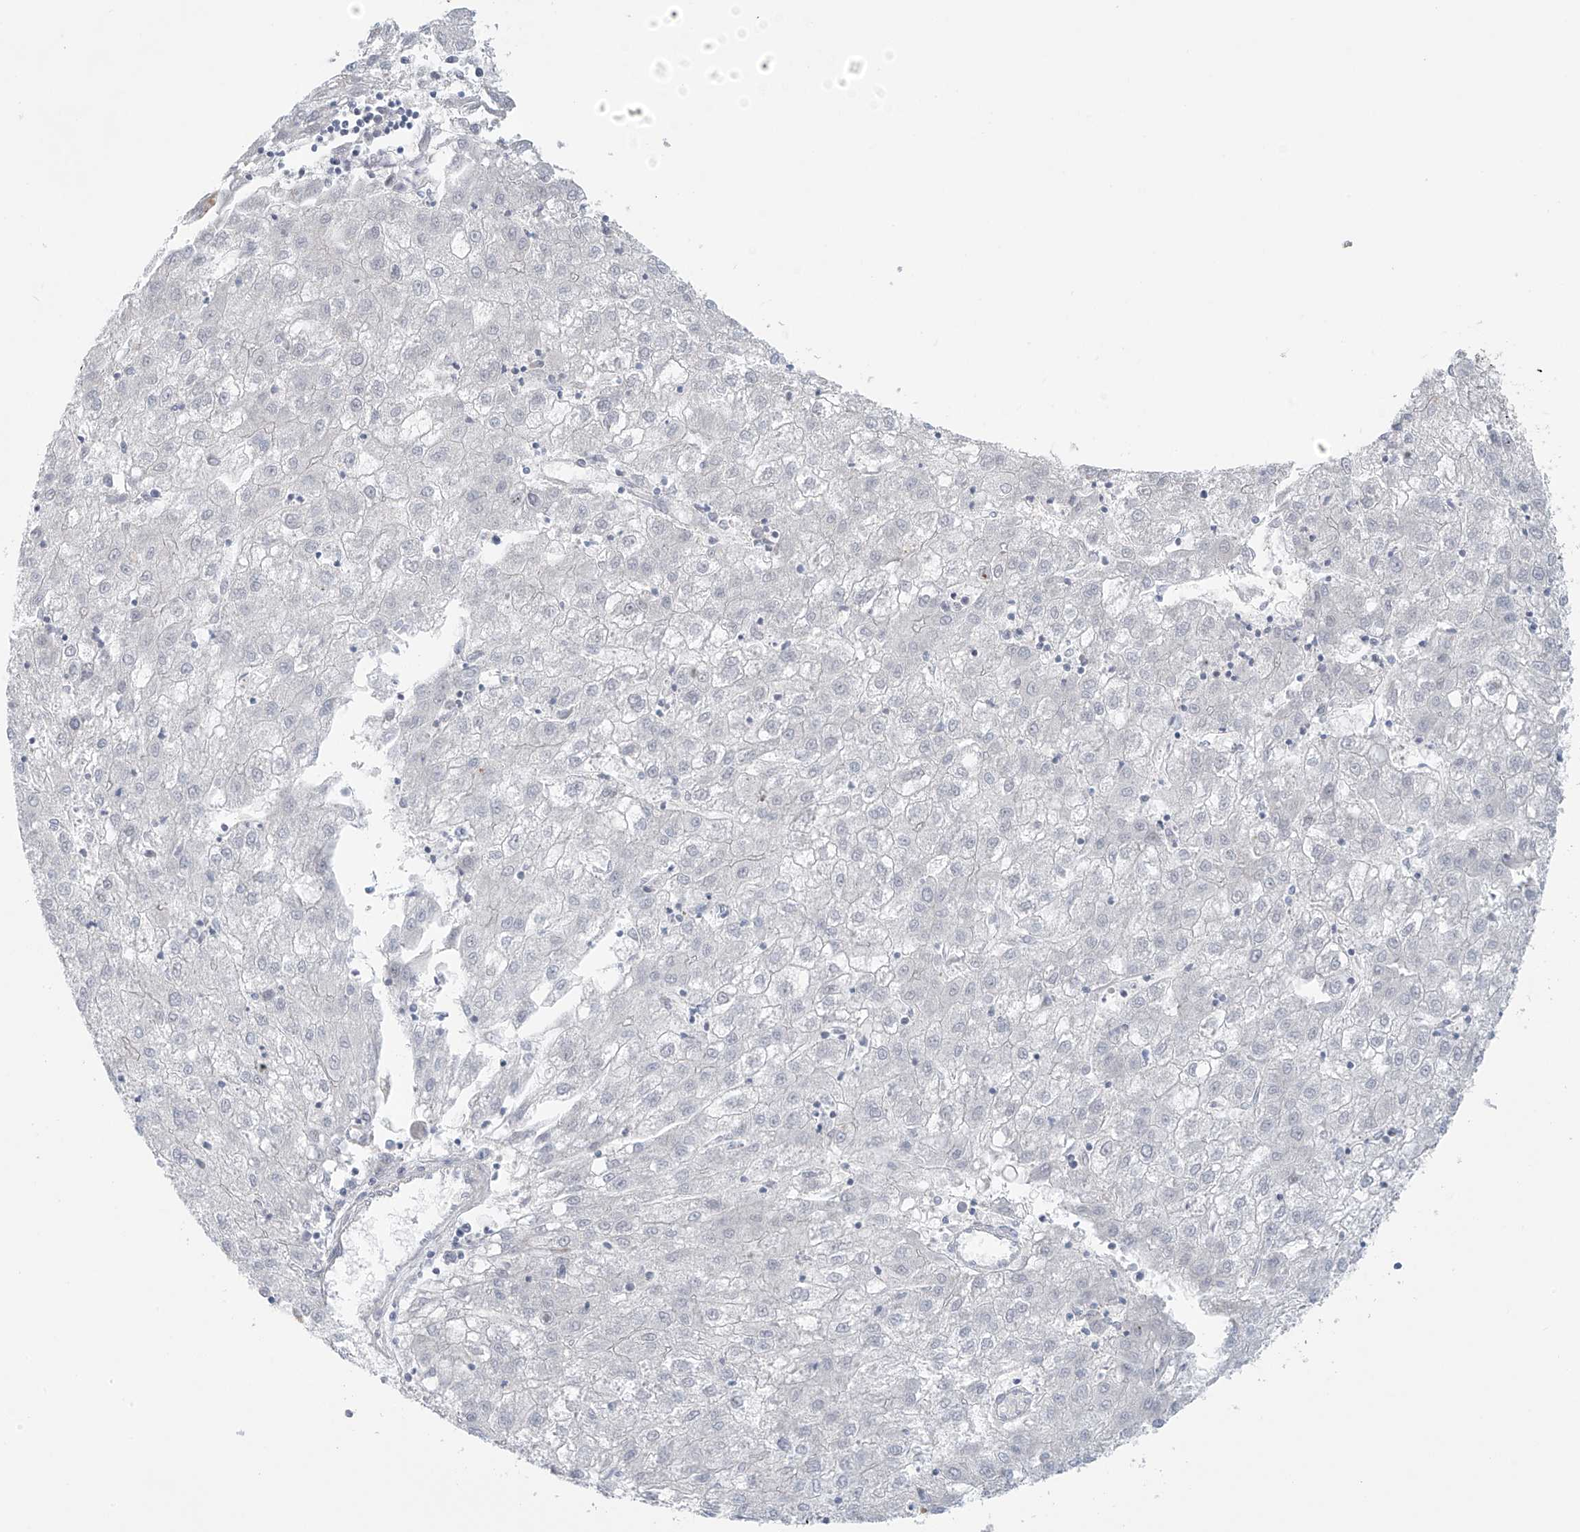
{"staining": {"intensity": "negative", "quantity": "none", "location": "none"}, "tissue": "liver cancer", "cell_type": "Tumor cells", "image_type": "cancer", "snomed": [{"axis": "morphology", "description": "Carcinoma, Hepatocellular, NOS"}, {"axis": "topography", "description": "Liver"}], "caption": "Image shows no protein positivity in tumor cells of hepatocellular carcinoma (liver) tissue.", "gene": "HDDC2", "patient": {"sex": "male", "age": 72}}